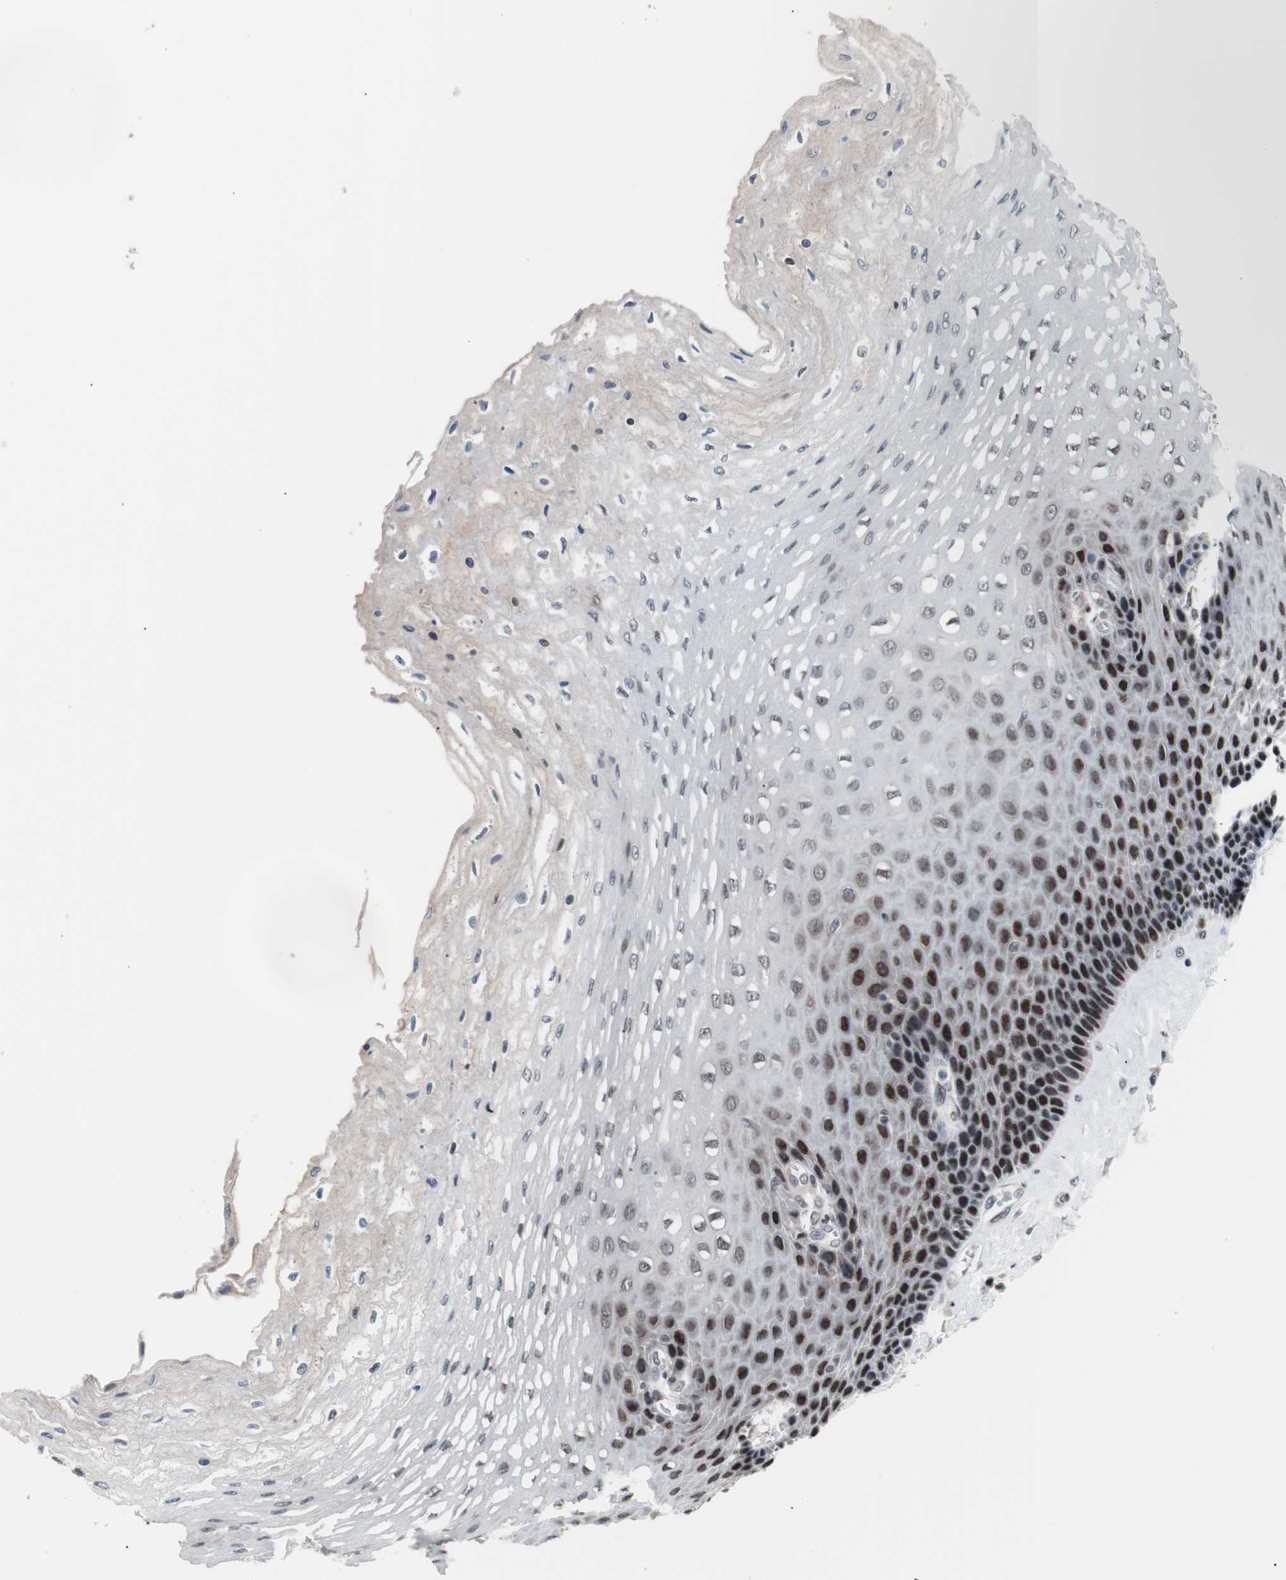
{"staining": {"intensity": "strong", "quantity": "25%-75%", "location": "nuclear"}, "tissue": "esophagus", "cell_type": "Squamous epithelial cells", "image_type": "normal", "snomed": [{"axis": "morphology", "description": "Normal tissue, NOS"}, {"axis": "topography", "description": "Esophagus"}], "caption": "Human esophagus stained for a protein (brown) exhibits strong nuclear positive expression in about 25%-75% of squamous epithelial cells.", "gene": "POGZ", "patient": {"sex": "female", "age": 72}}